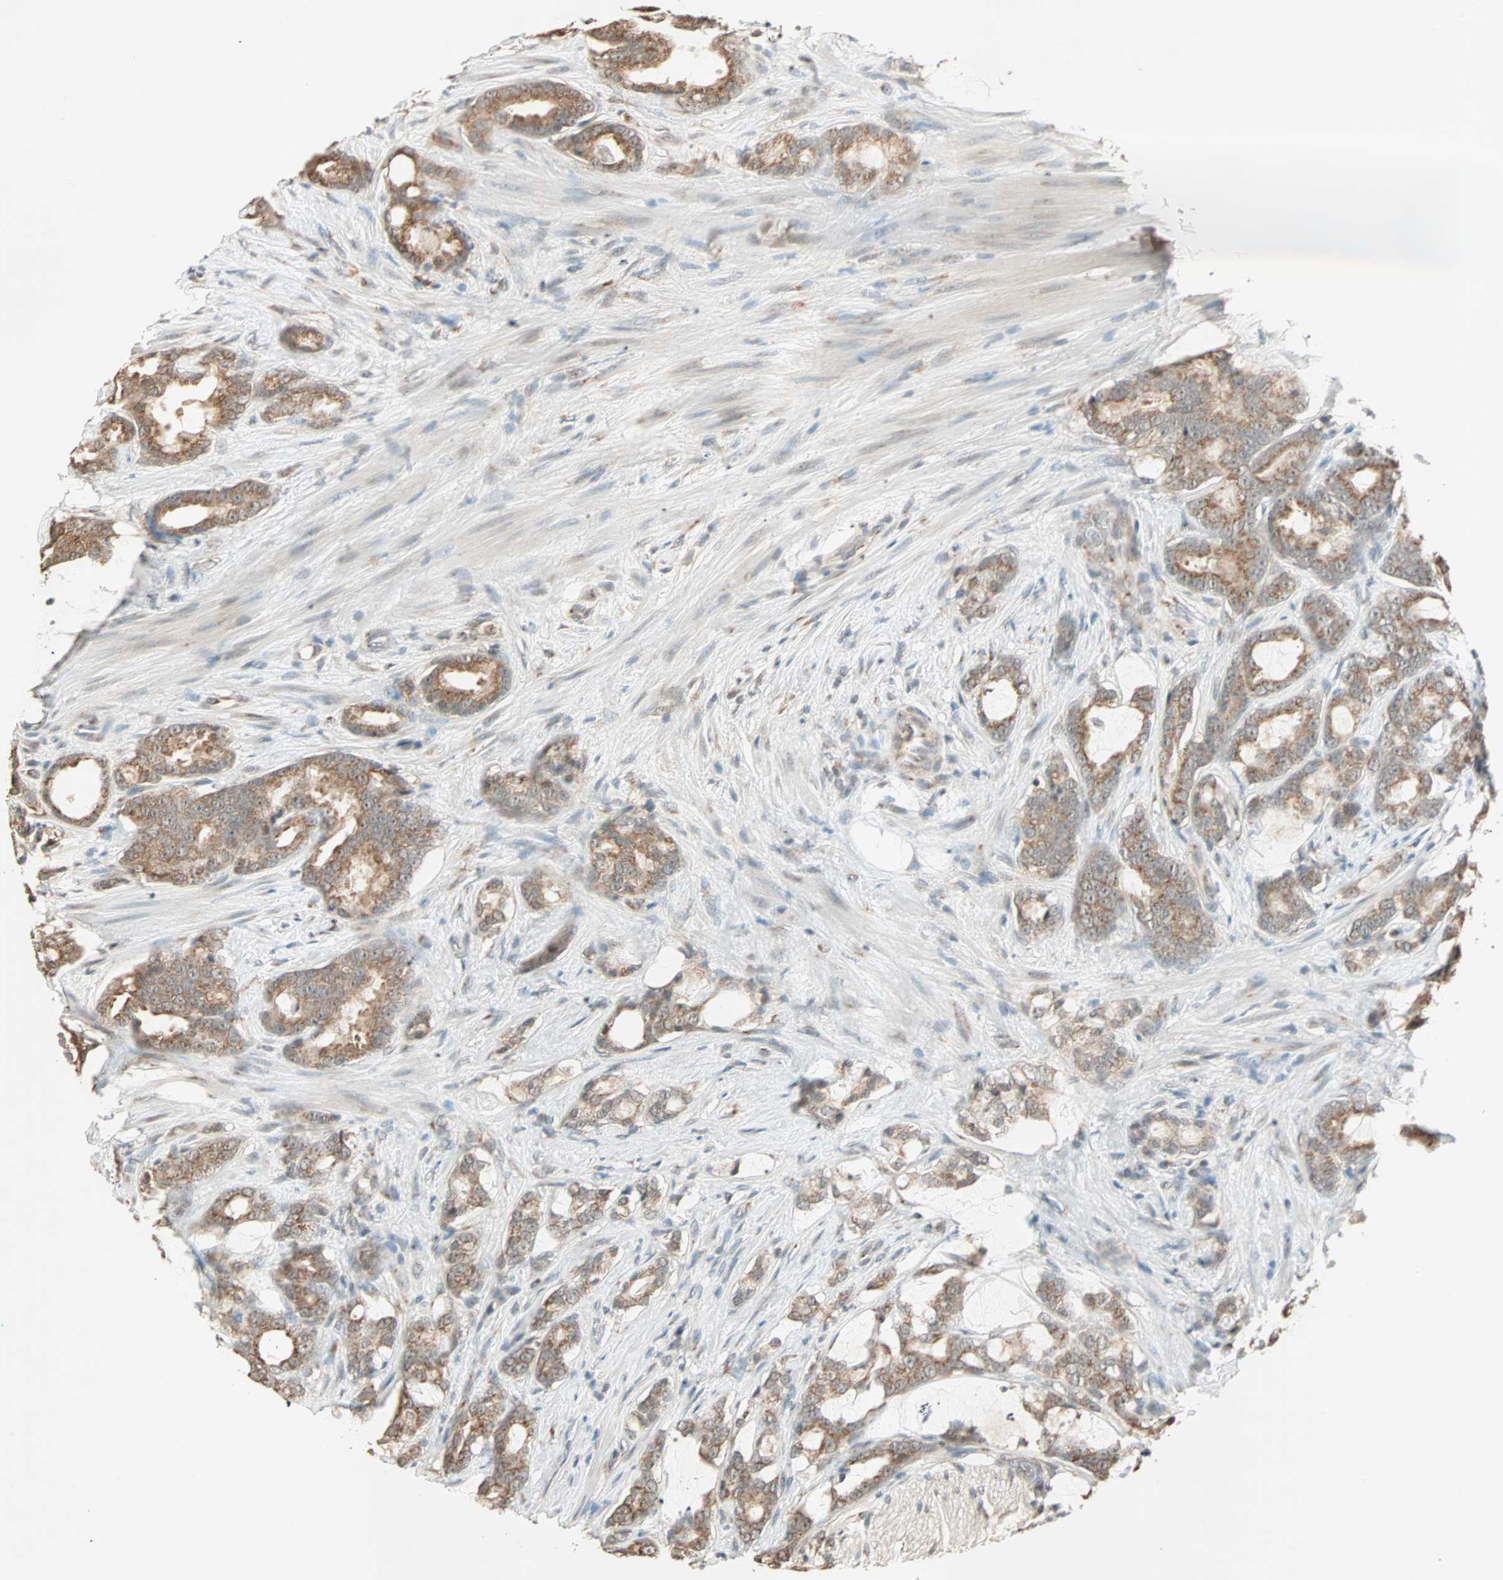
{"staining": {"intensity": "moderate", "quantity": ">75%", "location": "cytoplasmic/membranous"}, "tissue": "prostate cancer", "cell_type": "Tumor cells", "image_type": "cancer", "snomed": [{"axis": "morphology", "description": "Adenocarcinoma, Low grade"}, {"axis": "topography", "description": "Prostate"}], "caption": "Prostate cancer (low-grade adenocarcinoma) tissue reveals moderate cytoplasmic/membranous staining in about >75% of tumor cells", "gene": "PRDM2", "patient": {"sex": "male", "age": 58}}